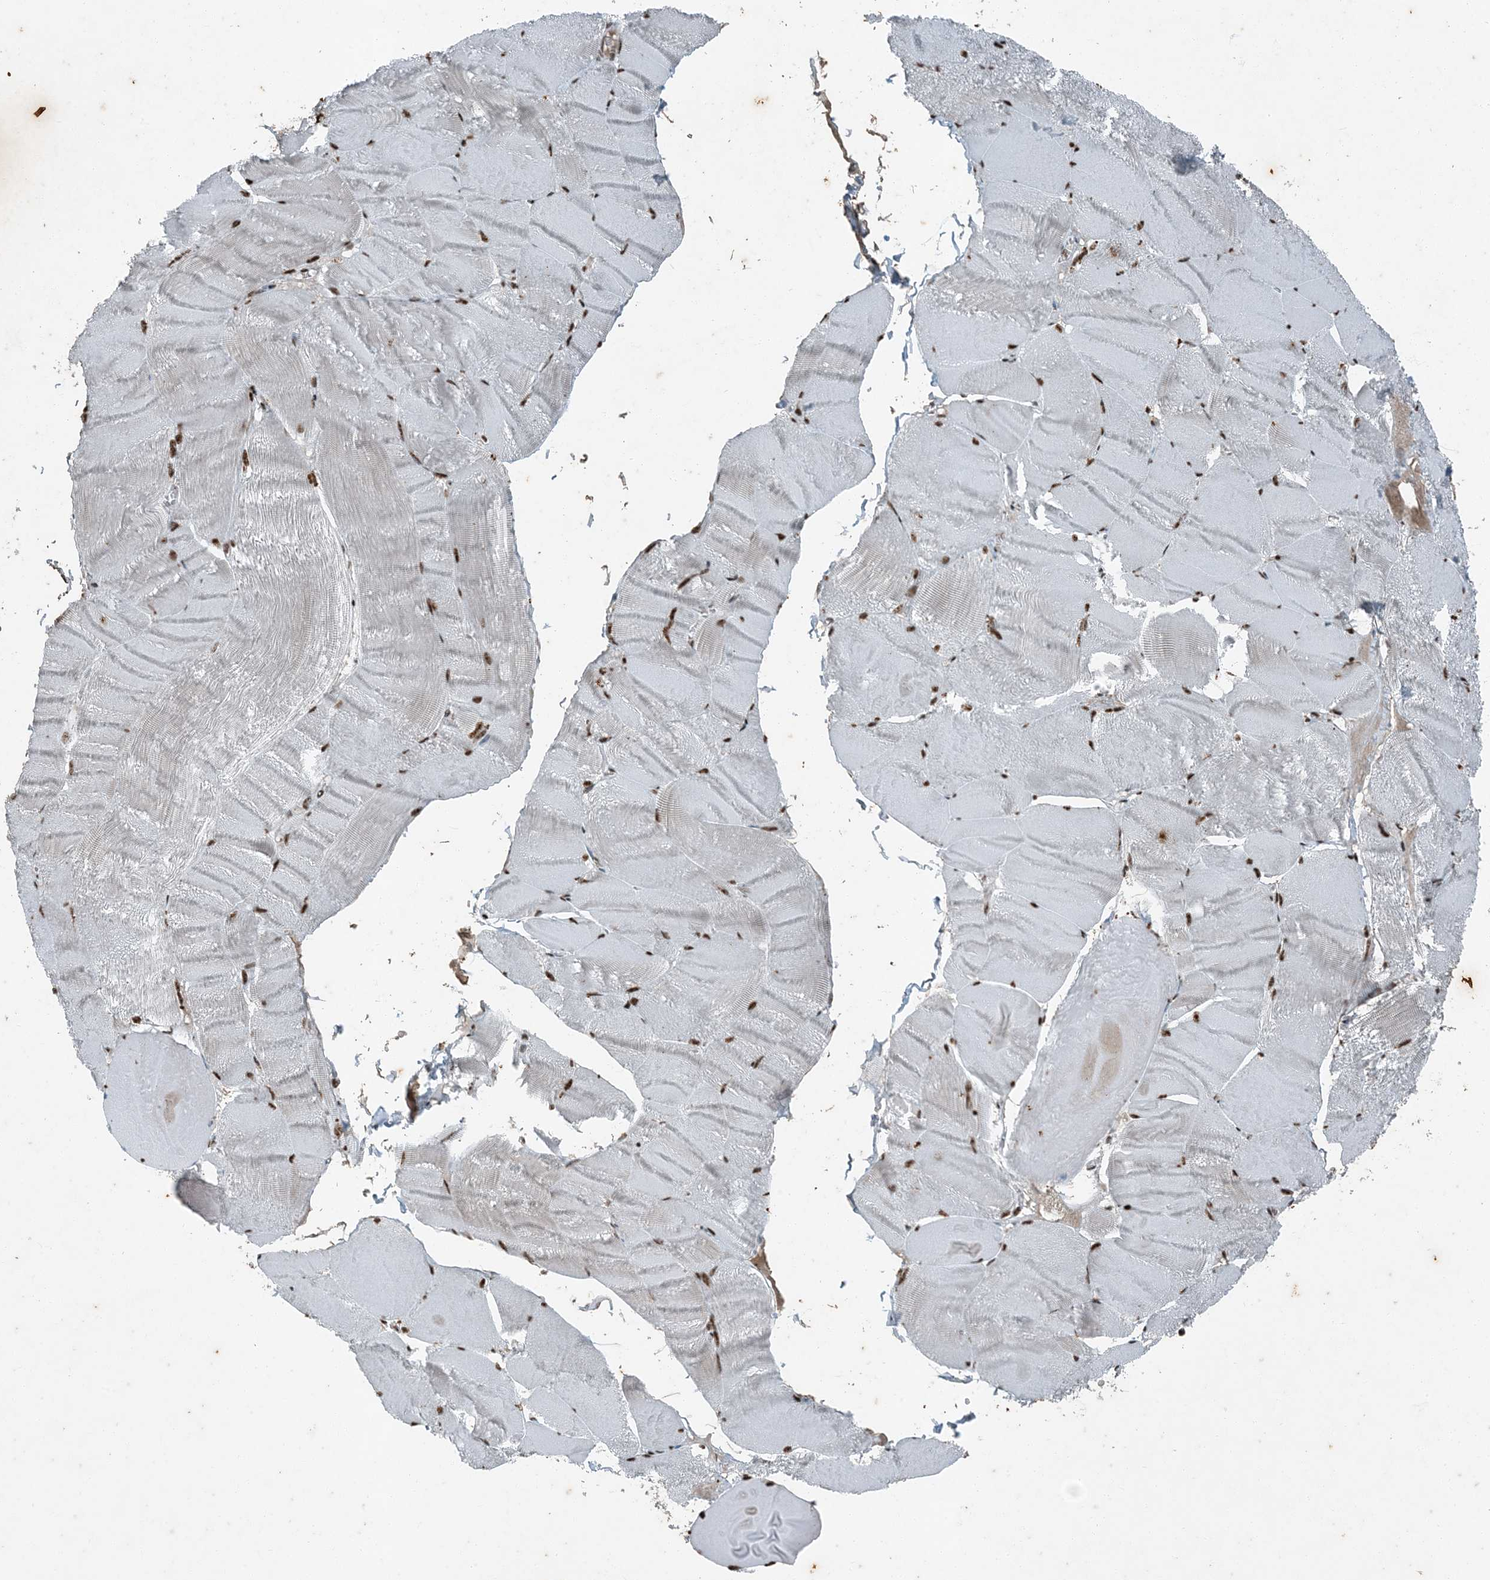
{"staining": {"intensity": "moderate", "quantity": ">75%", "location": "nuclear"}, "tissue": "skeletal muscle", "cell_type": "Myocytes", "image_type": "normal", "snomed": [{"axis": "morphology", "description": "Normal tissue, NOS"}, {"axis": "morphology", "description": "Basal cell carcinoma"}, {"axis": "topography", "description": "Skeletal muscle"}], "caption": "A brown stain highlights moderate nuclear positivity of a protein in myocytes of normal skeletal muscle. (Brightfield microscopy of DAB IHC at high magnification).", "gene": "TADA2B", "patient": {"sex": "female", "age": 64}}